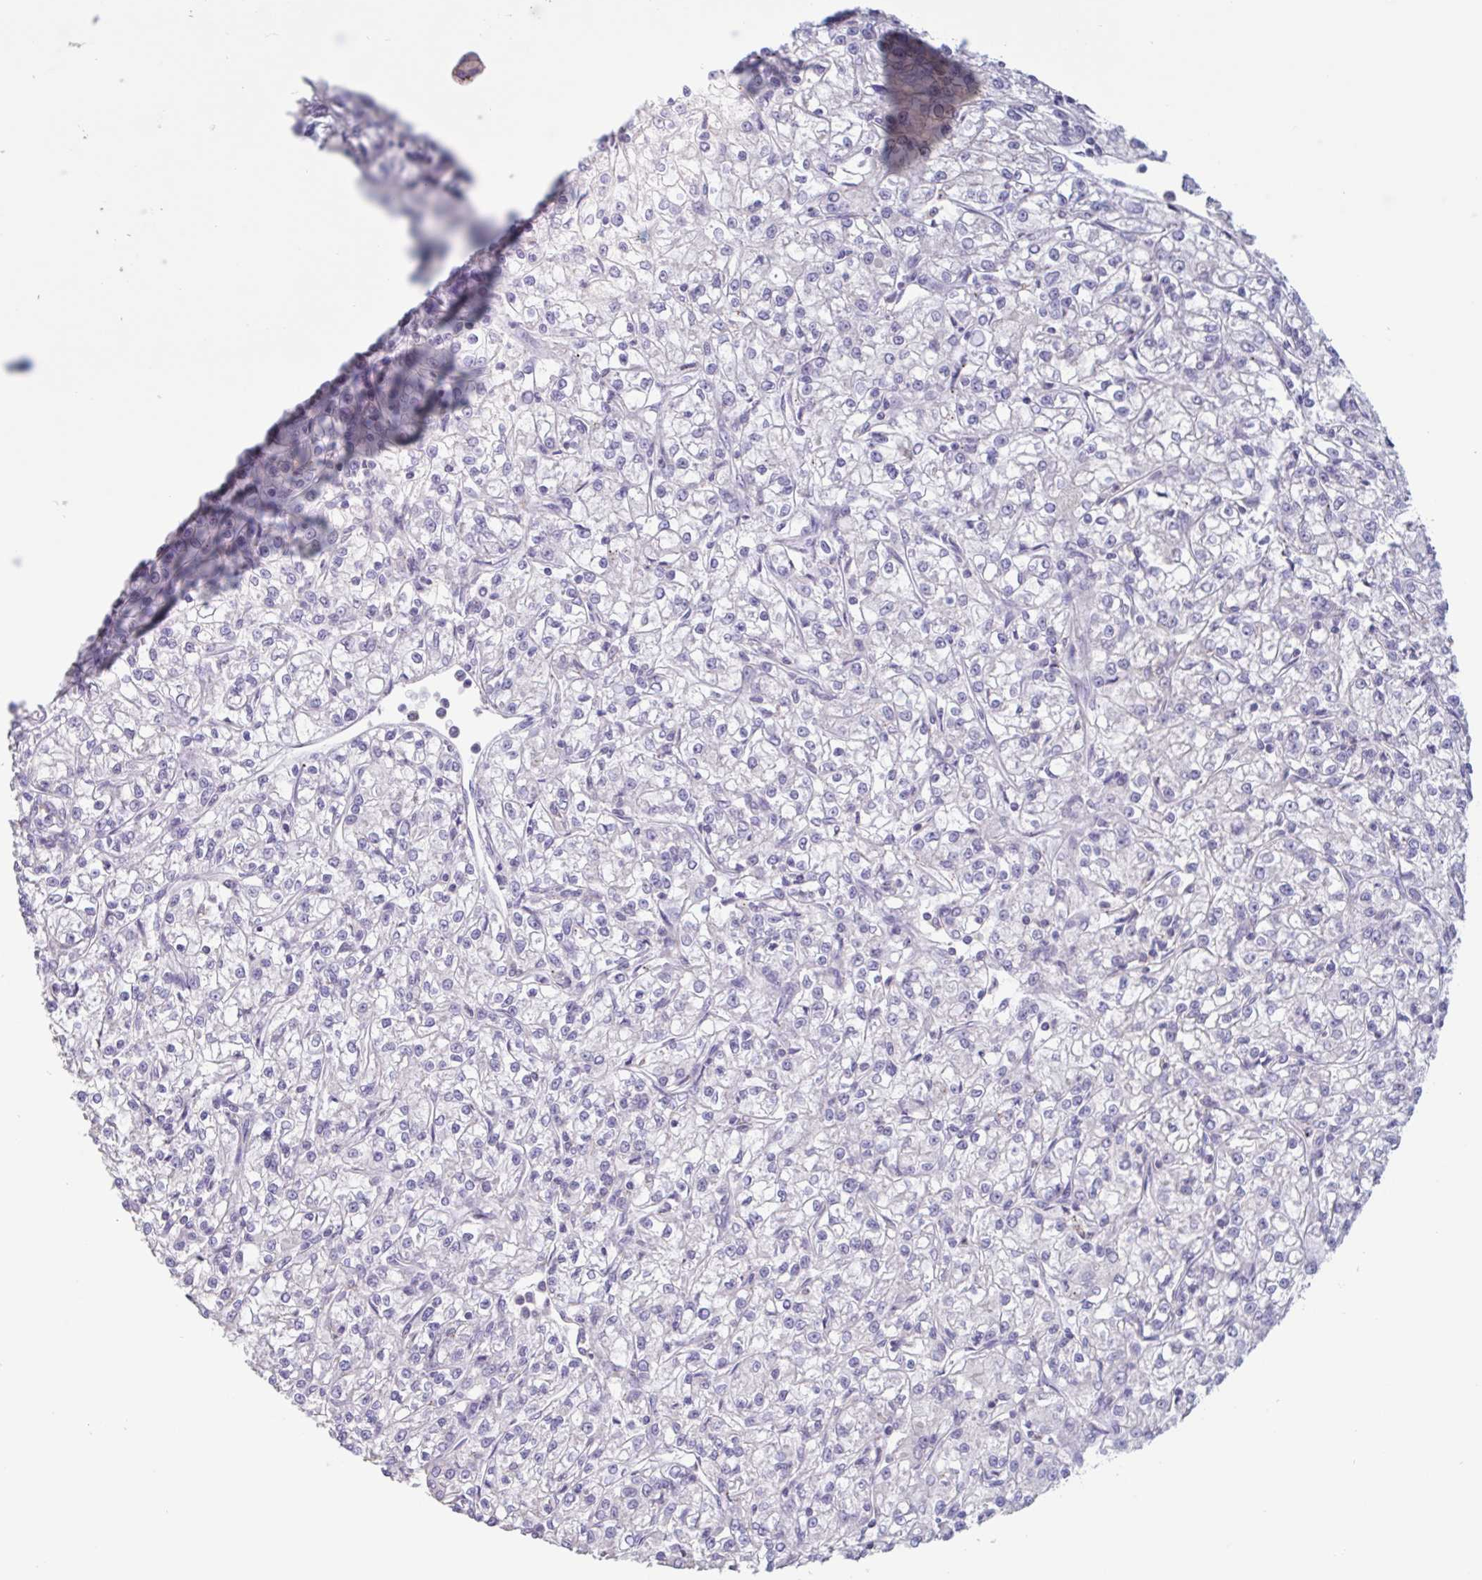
{"staining": {"intensity": "negative", "quantity": "none", "location": "none"}, "tissue": "renal cancer", "cell_type": "Tumor cells", "image_type": "cancer", "snomed": [{"axis": "morphology", "description": "Adenocarcinoma, NOS"}, {"axis": "topography", "description": "Kidney"}], "caption": "Human renal adenocarcinoma stained for a protein using immunohistochemistry (IHC) exhibits no expression in tumor cells.", "gene": "CHMP5", "patient": {"sex": "female", "age": 59}}